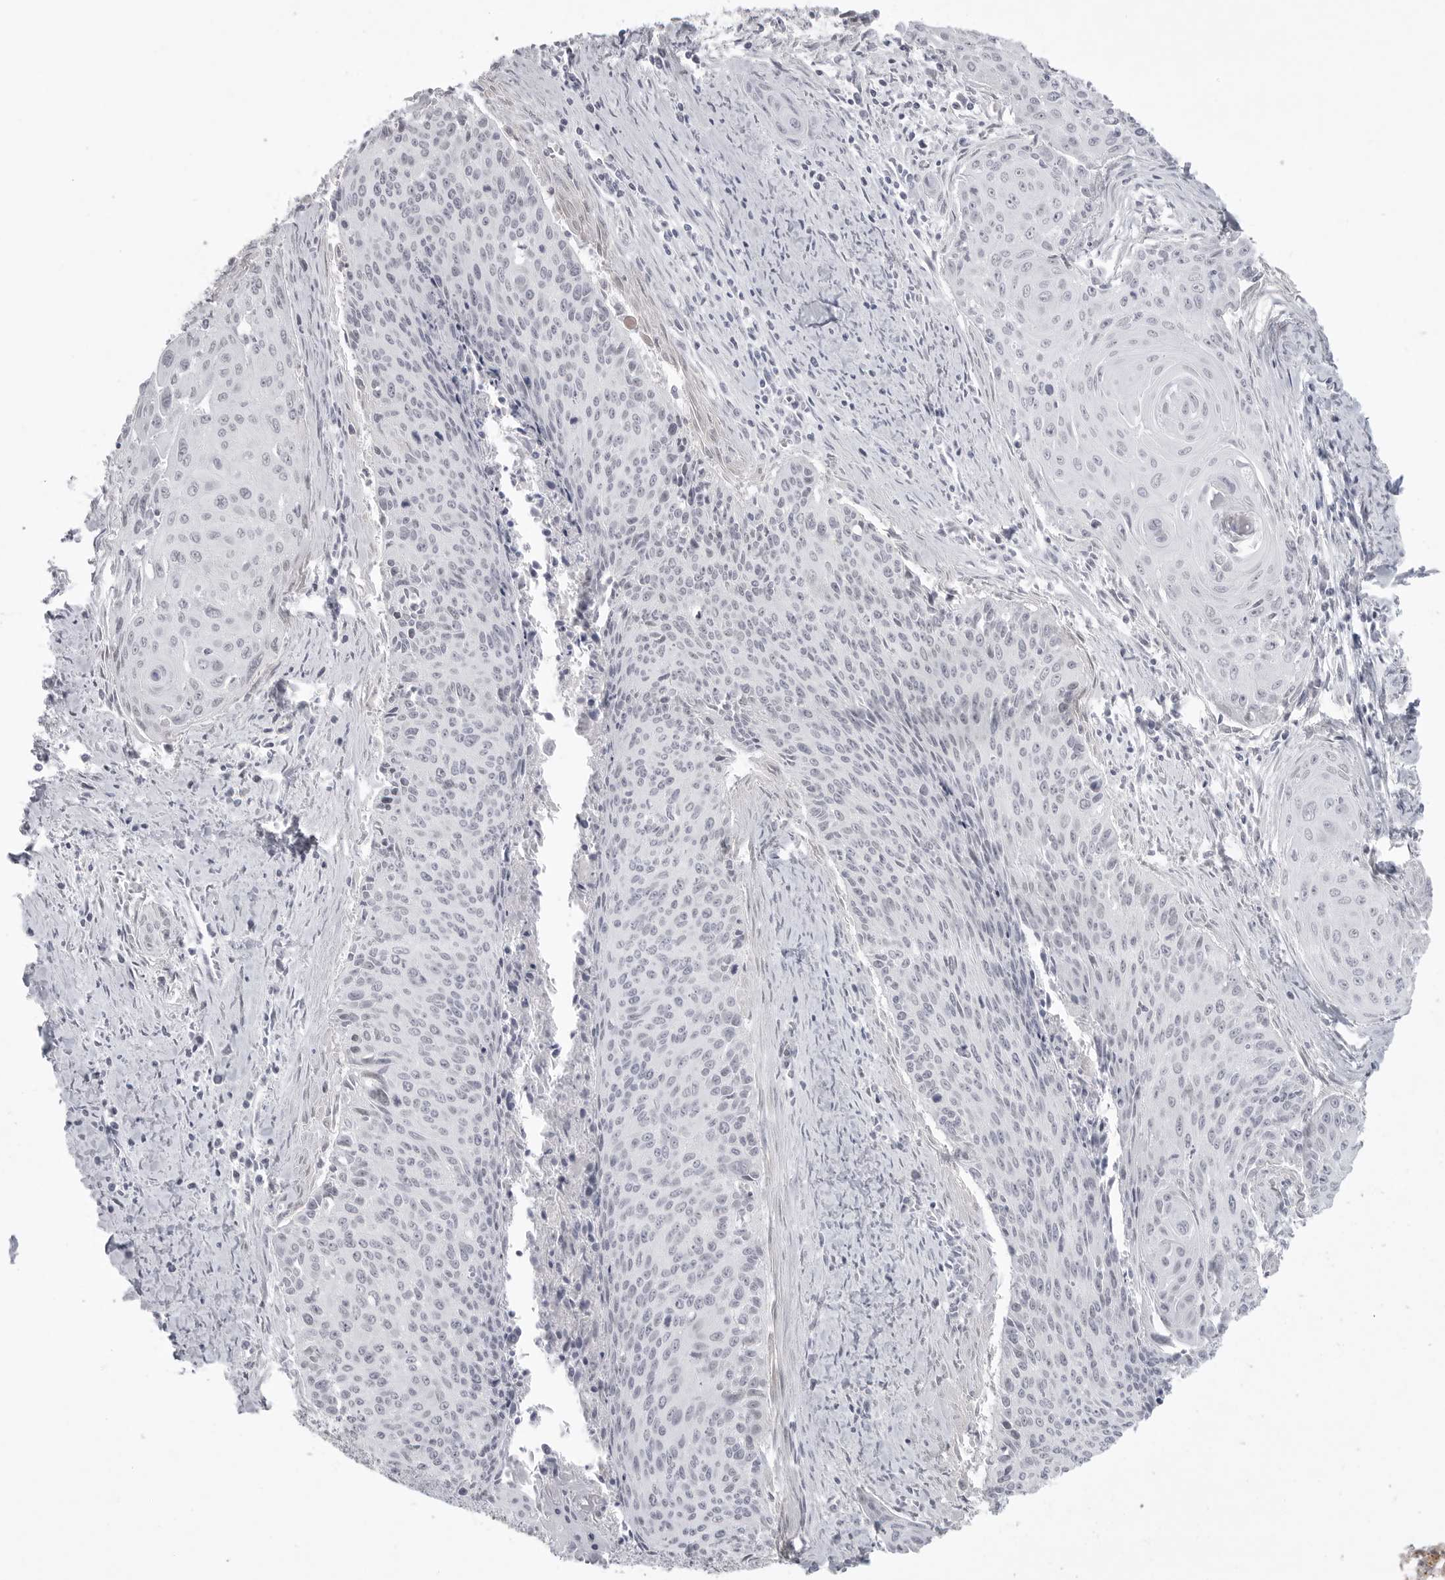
{"staining": {"intensity": "negative", "quantity": "none", "location": "none"}, "tissue": "cervical cancer", "cell_type": "Tumor cells", "image_type": "cancer", "snomed": [{"axis": "morphology", "description": "Squamous cell carcinoma, NOS"}, {"axis": "topography", "description": "Cervix"}], "caption": "This is an immunohistochemistry (IHC) histopathology image of cervical squamous cell carcinoma. There is no positivity in tumor cells.", "gene": "TCTN3", "patient": {"sex": "female", "age": 55}}